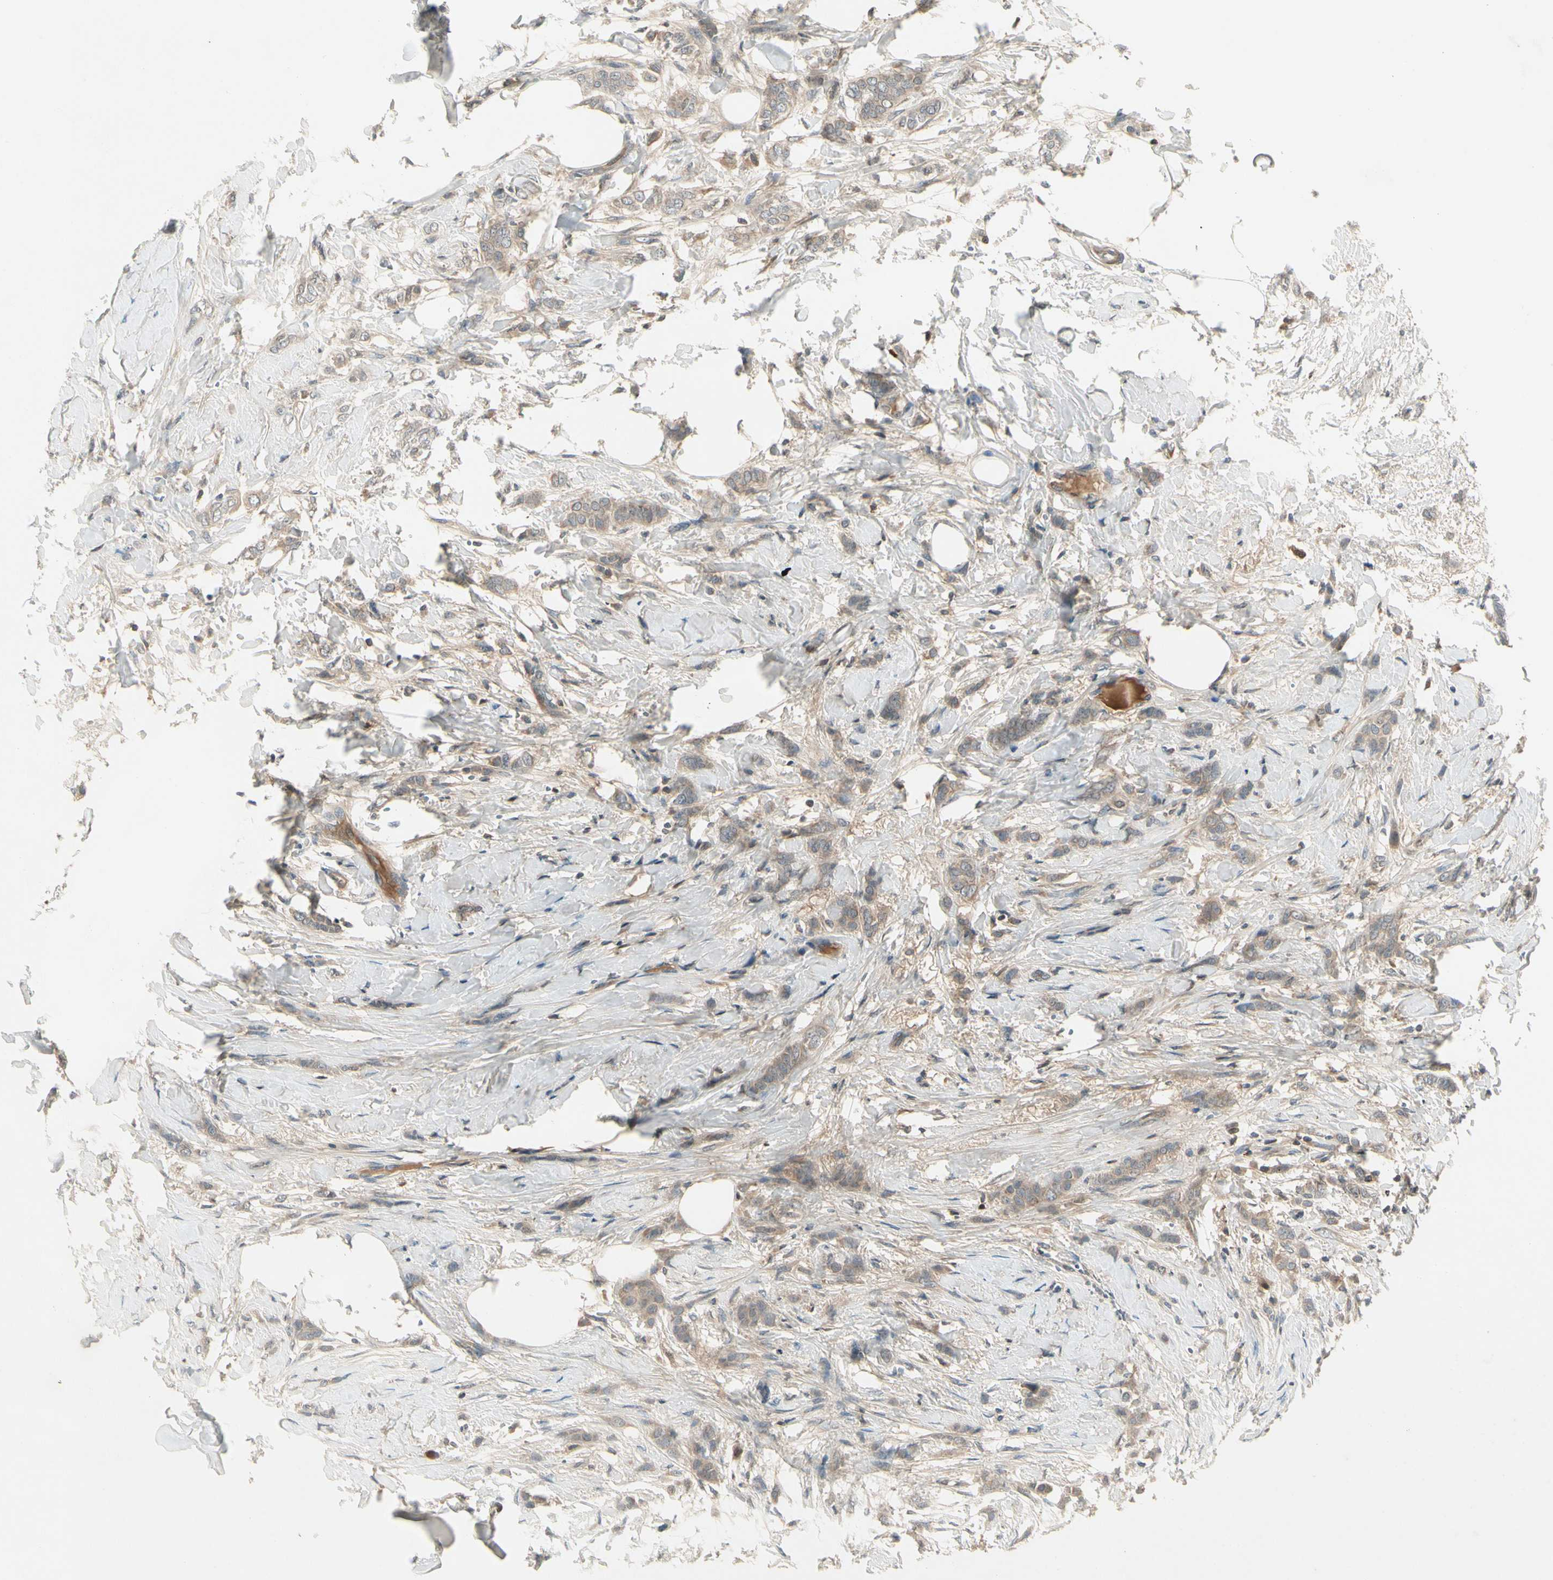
{"staining": {"intensity": "weak", "quantity": ">75%", "location": "cytoplasmic/membranous"}, "tissue": "breast cancer", "cell_type": "Tumor cells", "image_type": "cancer", "snomed": [{"axis": "morphology", "description": "Lobular carcinoma, in situ"}, {"axis": "morphology", "description": "Lobular carcinoma"}, {"axis": "topography", "description": "Breast"}], "caption": "Tumor cells exhibit low levels of weak cytoplasmic/membranous staining in approximately >75% of cells in human breast cancer. The staining was performed using DAB (3,3'-diaminobenzidine) to visualize the protein expression in brown, while the nuclei were stained in blue with hematoxylin (Magnification: 20x).", "gene": "CCL4", "patient": {"sex": "female", "age": 41}}